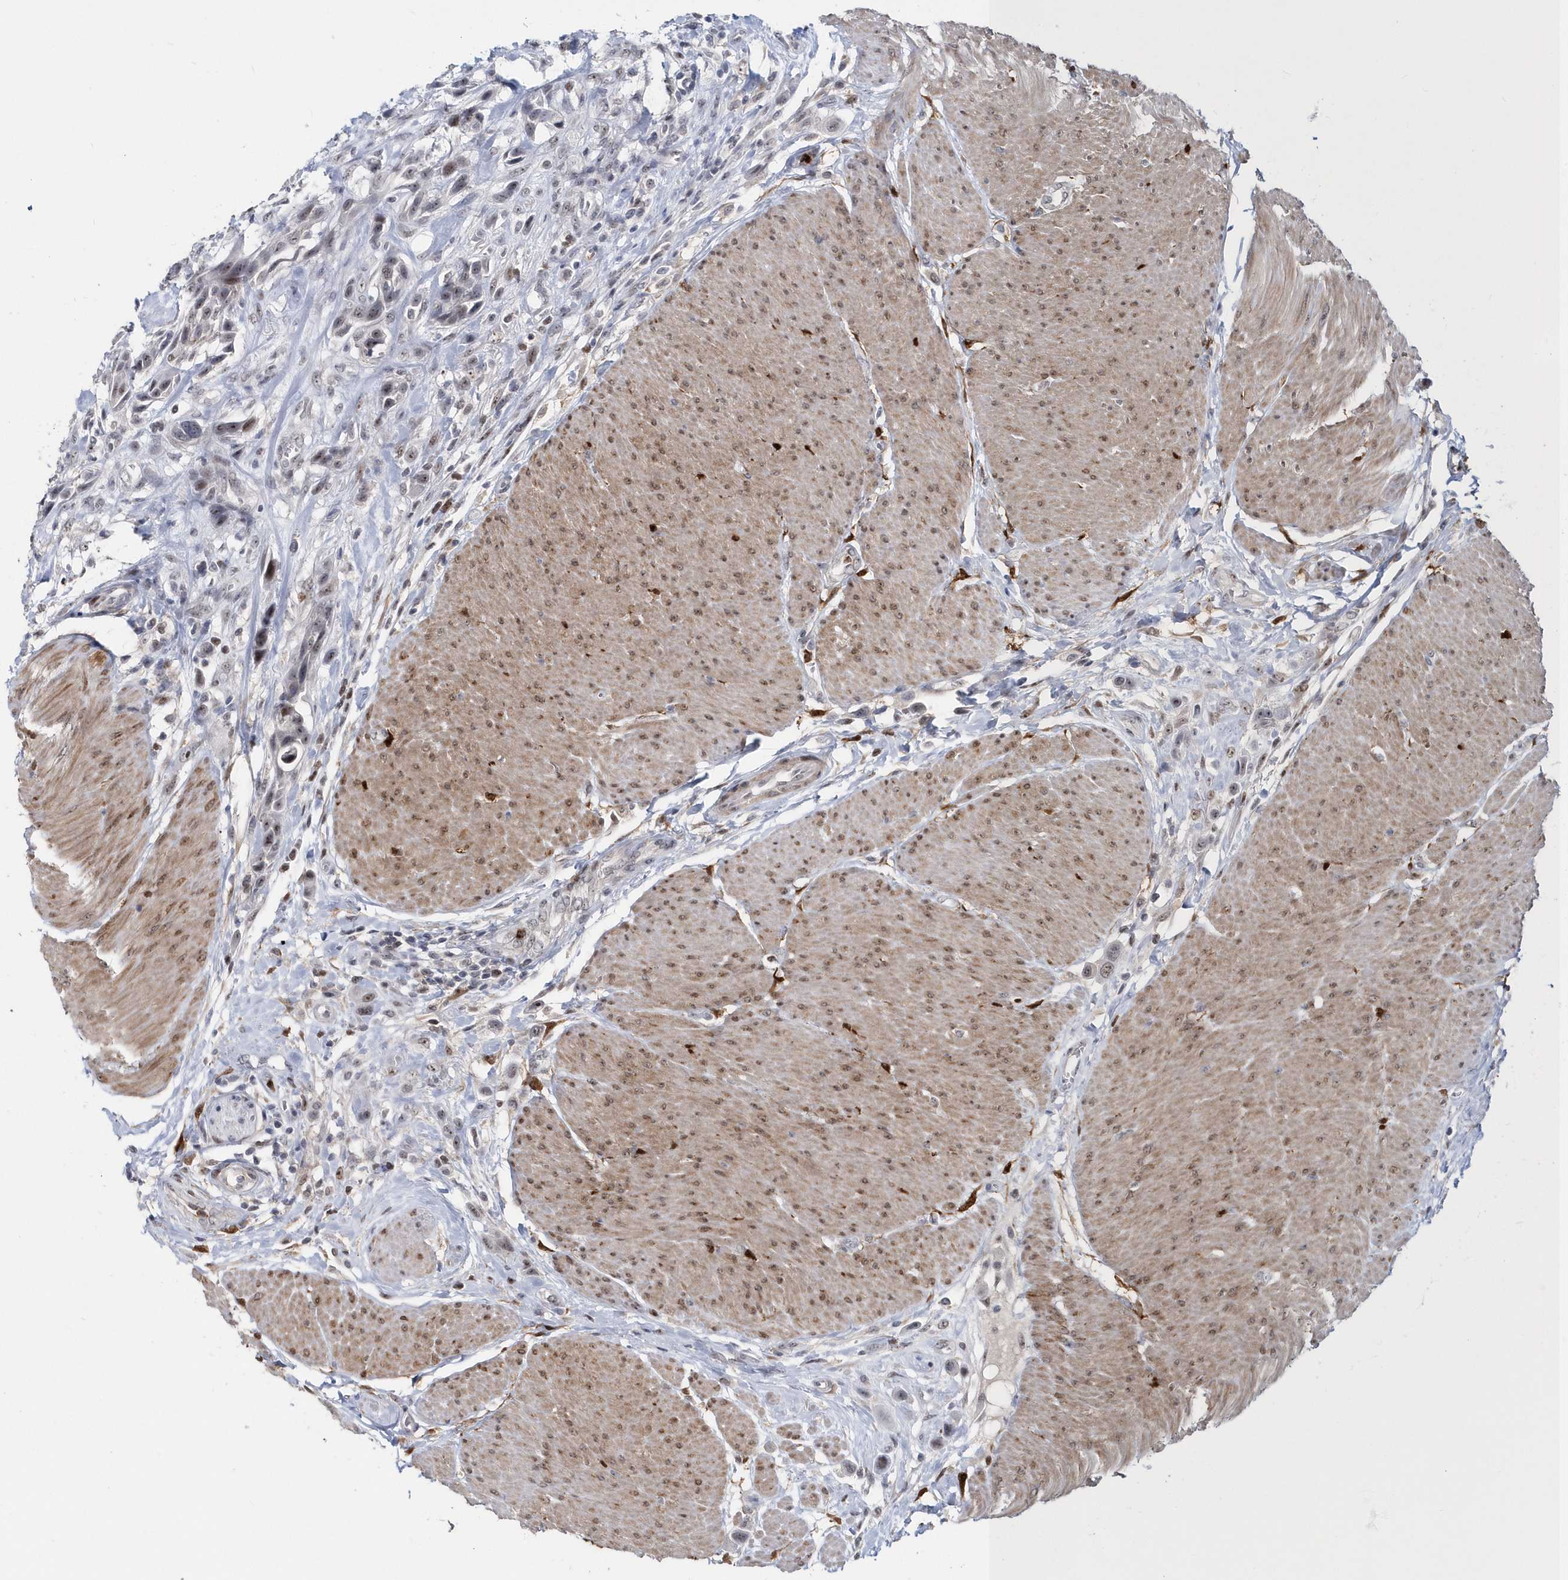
{"staining": {"intensity": "negative", "quantity": "none", "location": "none"}, "tissue": "urothelial cancer", "cell_type": "Tumor cells", "image_type": "cancer", "snomed": [{"axis": "morphology", "description": "Urothelial carcinoma, High grade"}, {"axis": "topography", "description": "Urinary bladder"}], "caption": "Immunohistochemistry image of urothelial cancer stained for a protein (brown), which displays no expression in tumor cells.", "gene": "ASCL4", "patient": {"sex": "male", "age": 50}}